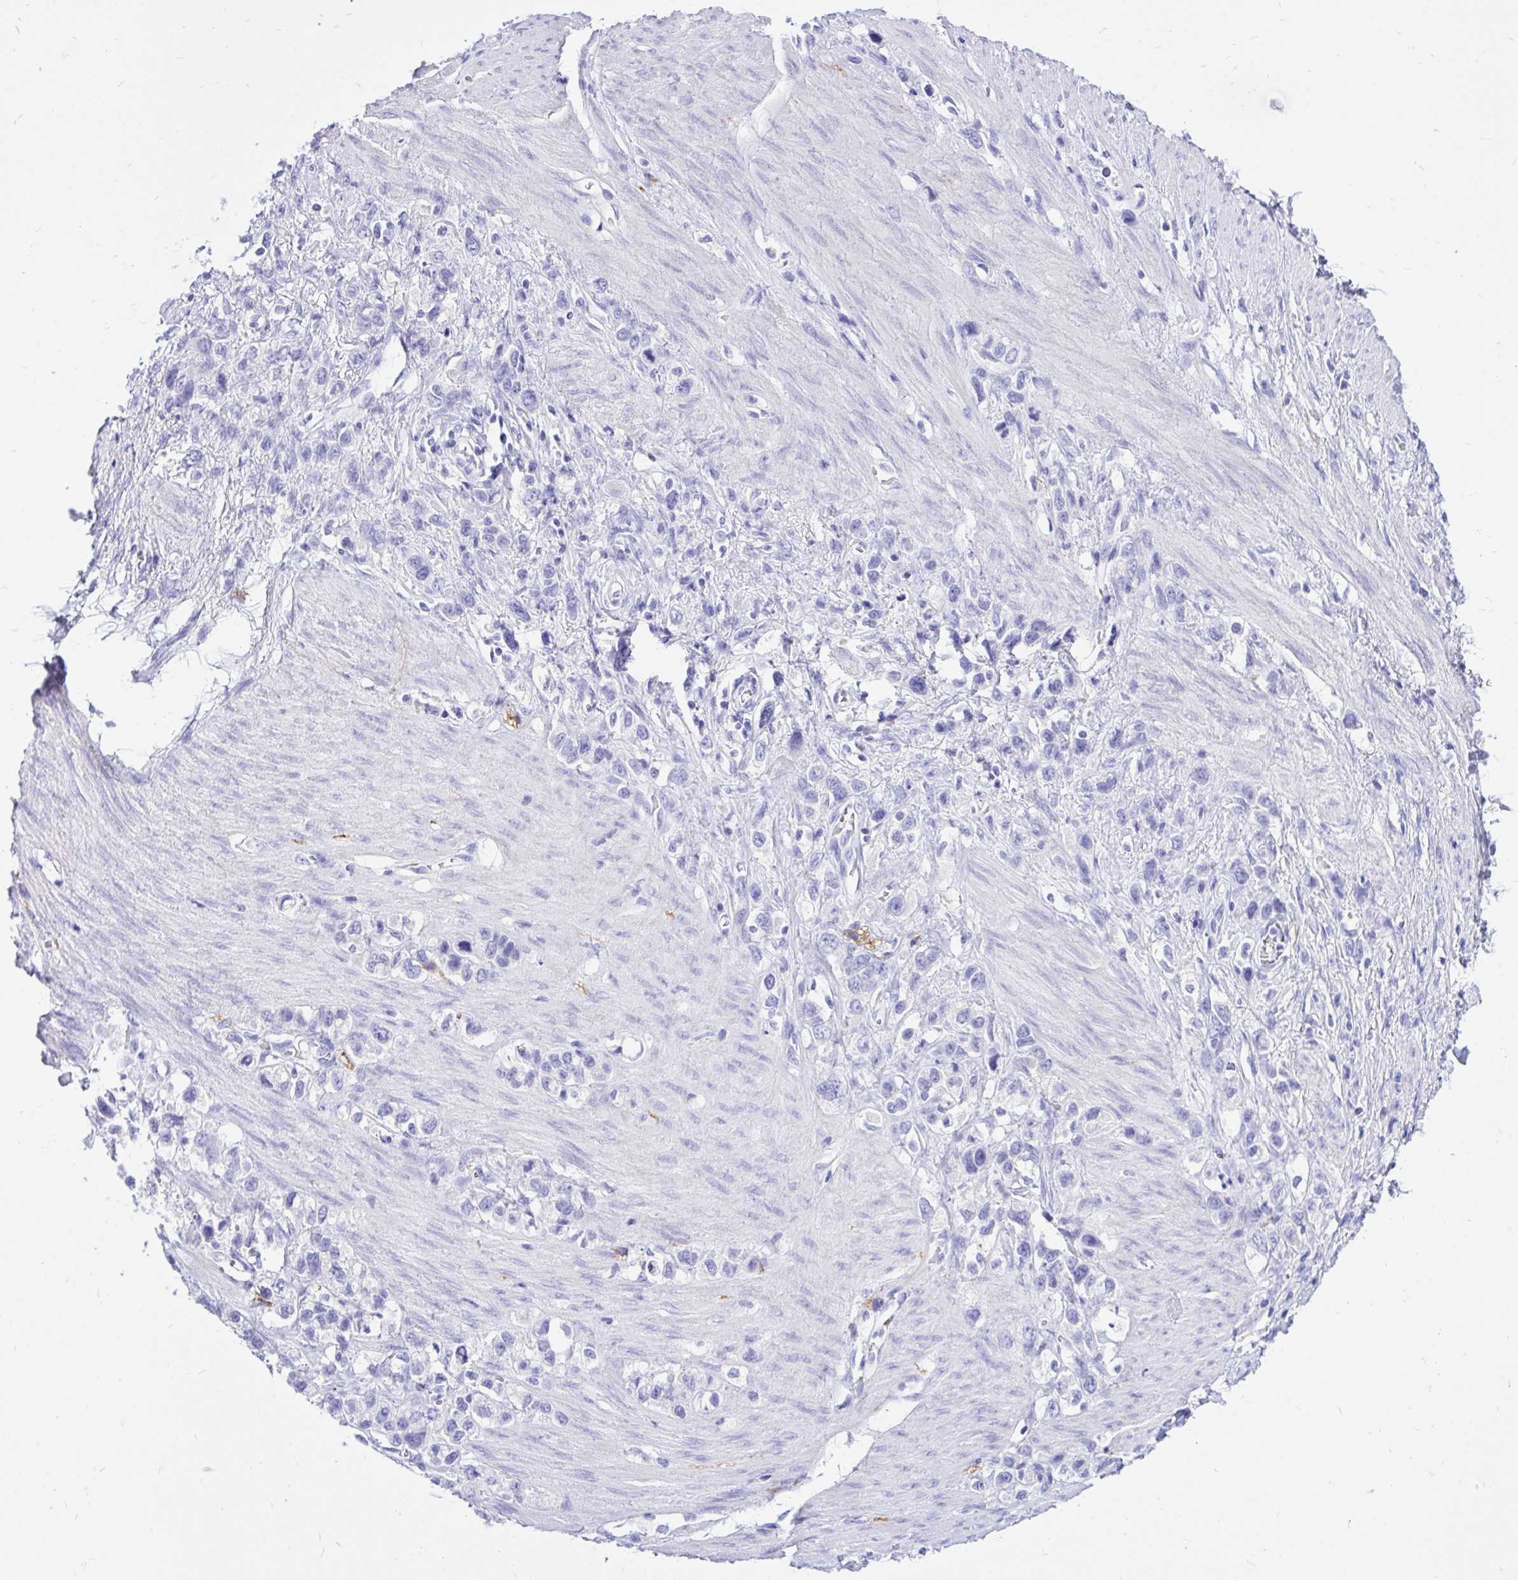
{"staining": {"intensity": "negative", "quantity": "none", "location": "none"}, "tissue": "stomach cancer", "cell_type": "Tumor cells", "image_type": "cancer", "snomed": [{"axis": "morphology", "description": "Adenocarcinoma, NOS"}, {"axis": "topography", "description": "Stomach"}], "caption": "Immunohistochemistry micrograph of human adenocarcinoma (stomach) stained for a protein (brown), which shows no expression in tumor cells.", "gene": "MON1A", "patient": {"sex": "female", "age": 65}}